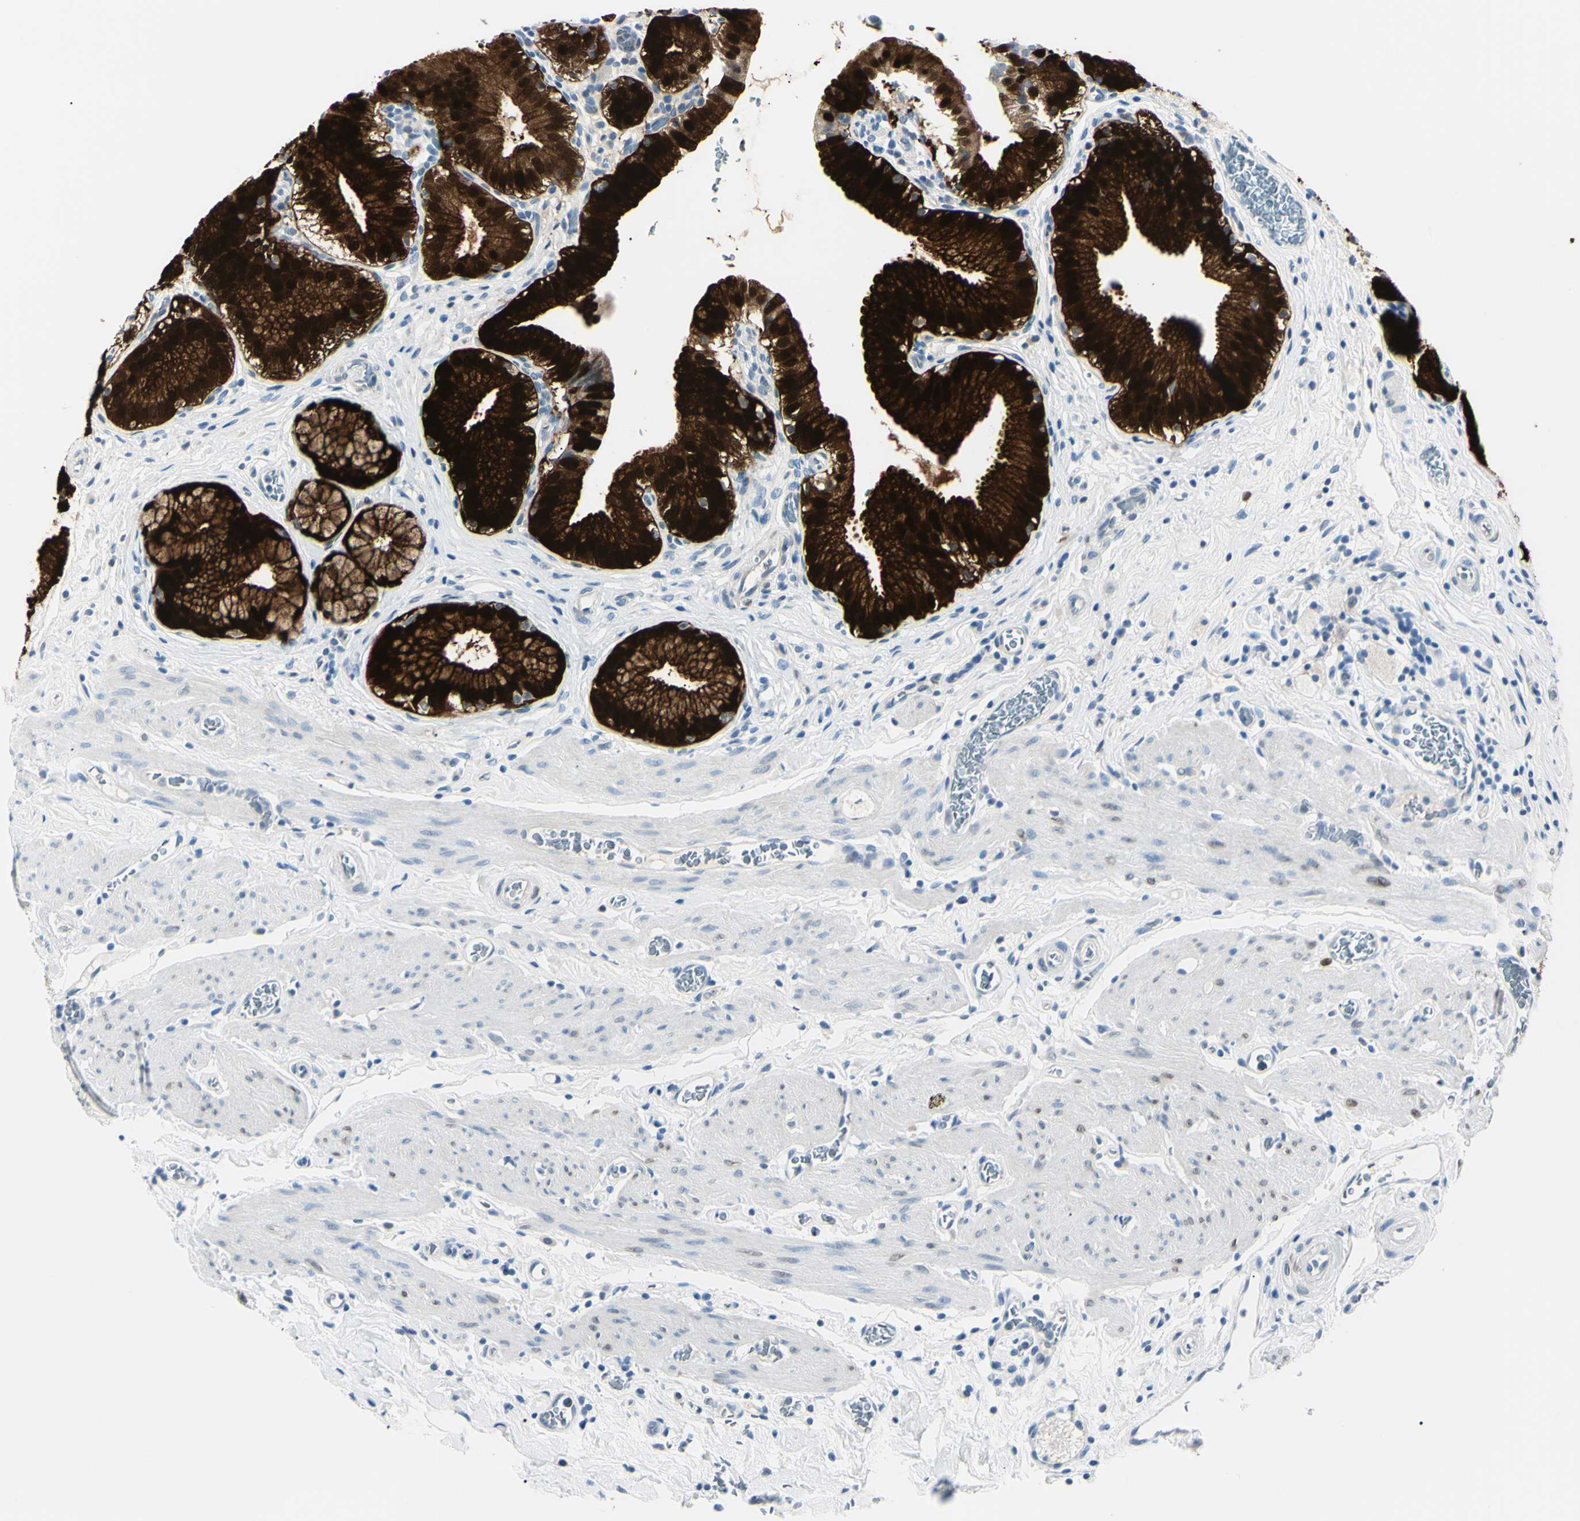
{"staining": {"intensity": "strong", "quantity": ">75%", "location": "cytoplasmic/membranous,nuclear"}, "tissue": "gallbladder", "cell_type": "Glandular cells", "image_type": "normal", "snomed": [{"axis": "morphology", "description": "Normal tissue, NOS"}, {"axis": "topography", "description": "Gallbladder"}], "caption": "Approximately >75% of glandular cells in benign gallbladder exhibit strong cytoplasmic/membranous,nuclear protein expression as visualized by brown immunohistochemical staining.", "gene": "CA2", "patient": {"sex": "male", "age": 54}}